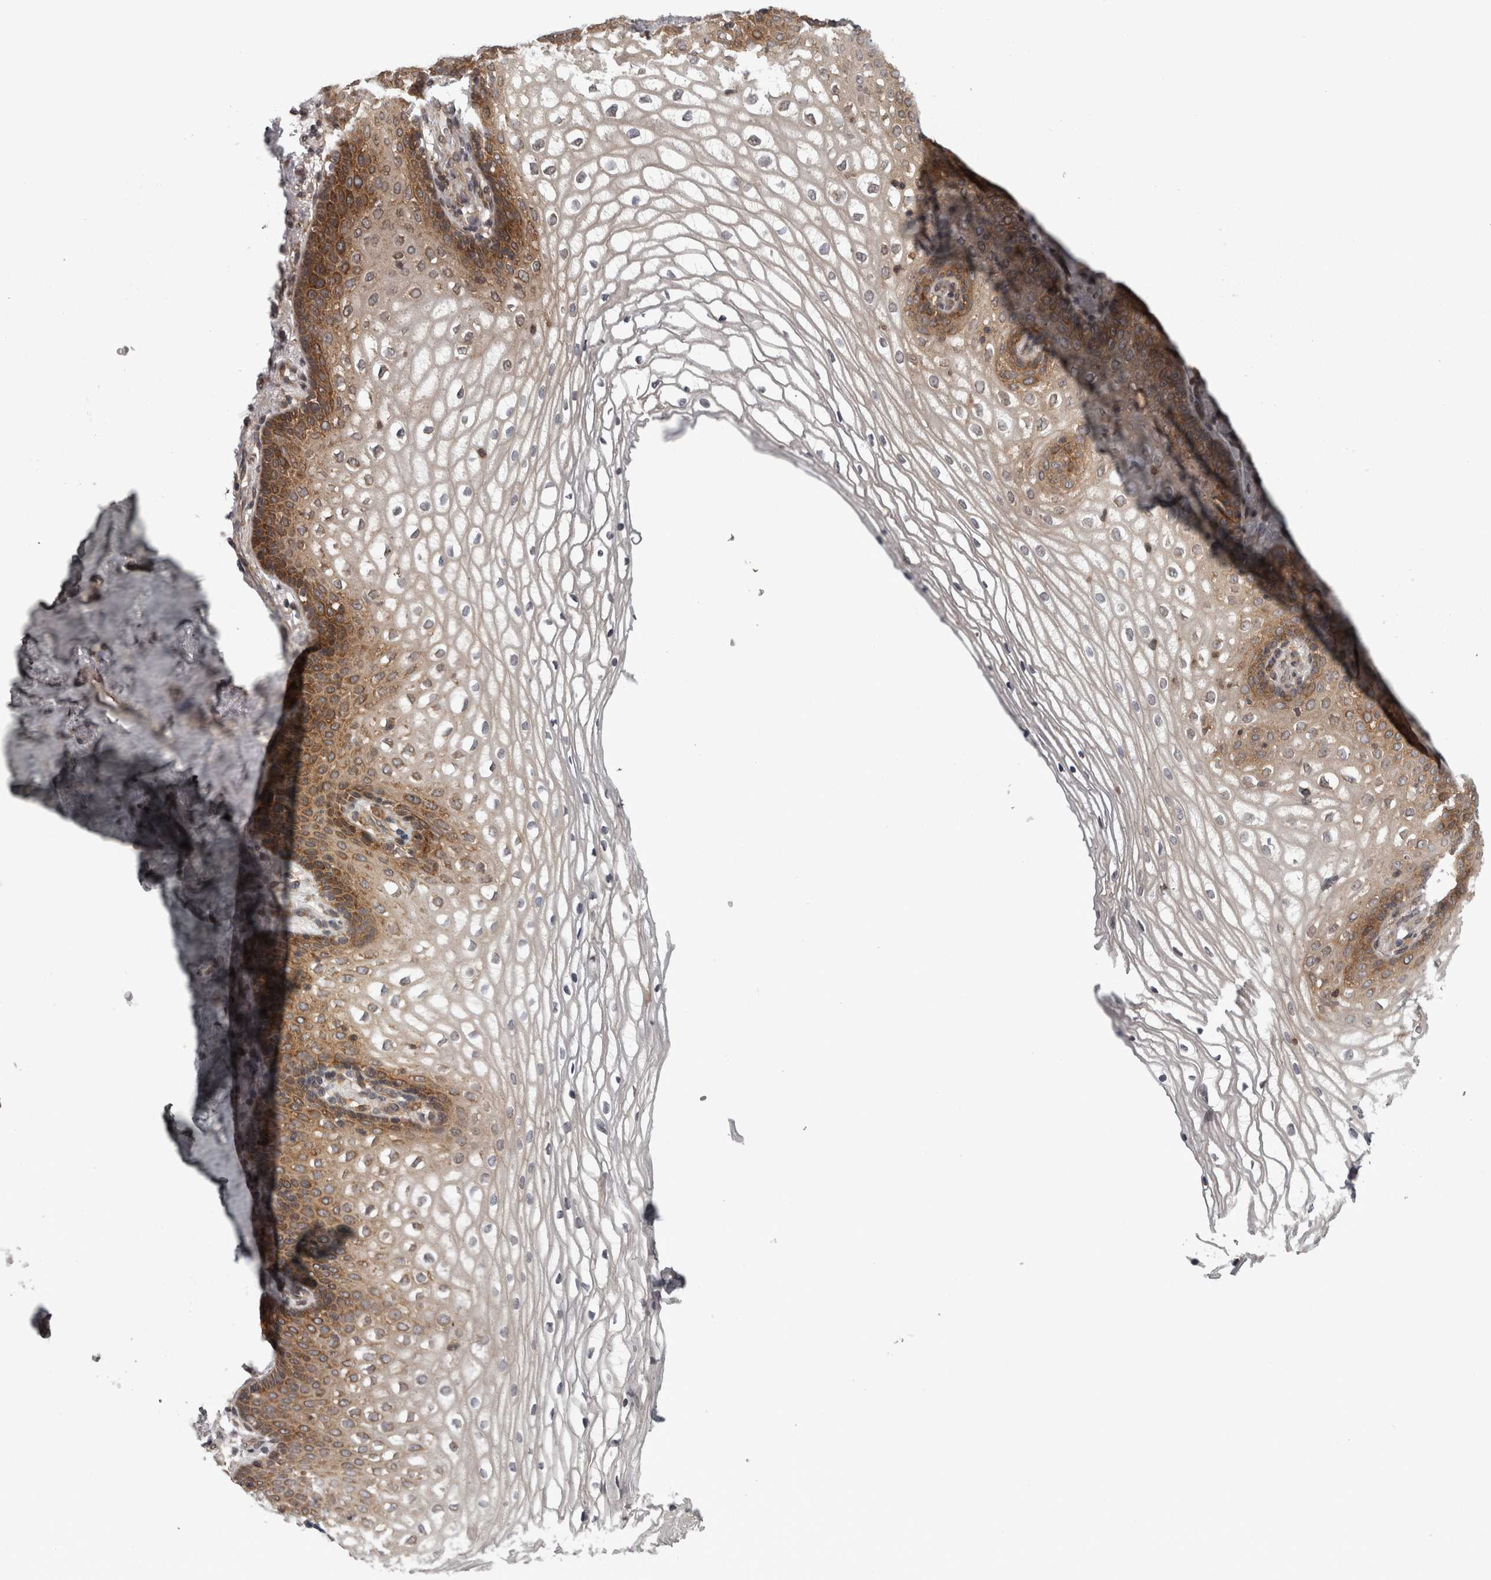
{"staining": {"intensity": "moderate", "quantity": ">75%", "location": "cytoplasmic/membranous"}, "tissue": "vagina", "cell_type": "Squamous epithelial cells", "image_type": "normal", "snomed": [{"axis": "morphology", "description": "Normal tissue, NOS"}, {"axis": "topography", "description": "Vagina"}], "caption": "Human vagina stained for a protein (brown) displays moderate cytoplasmic/membranous positive positivity in approximately >75% of squamous epithelial cells.", "gene": "CACYBP", "patient": {"sex": "female", "age": 60}}